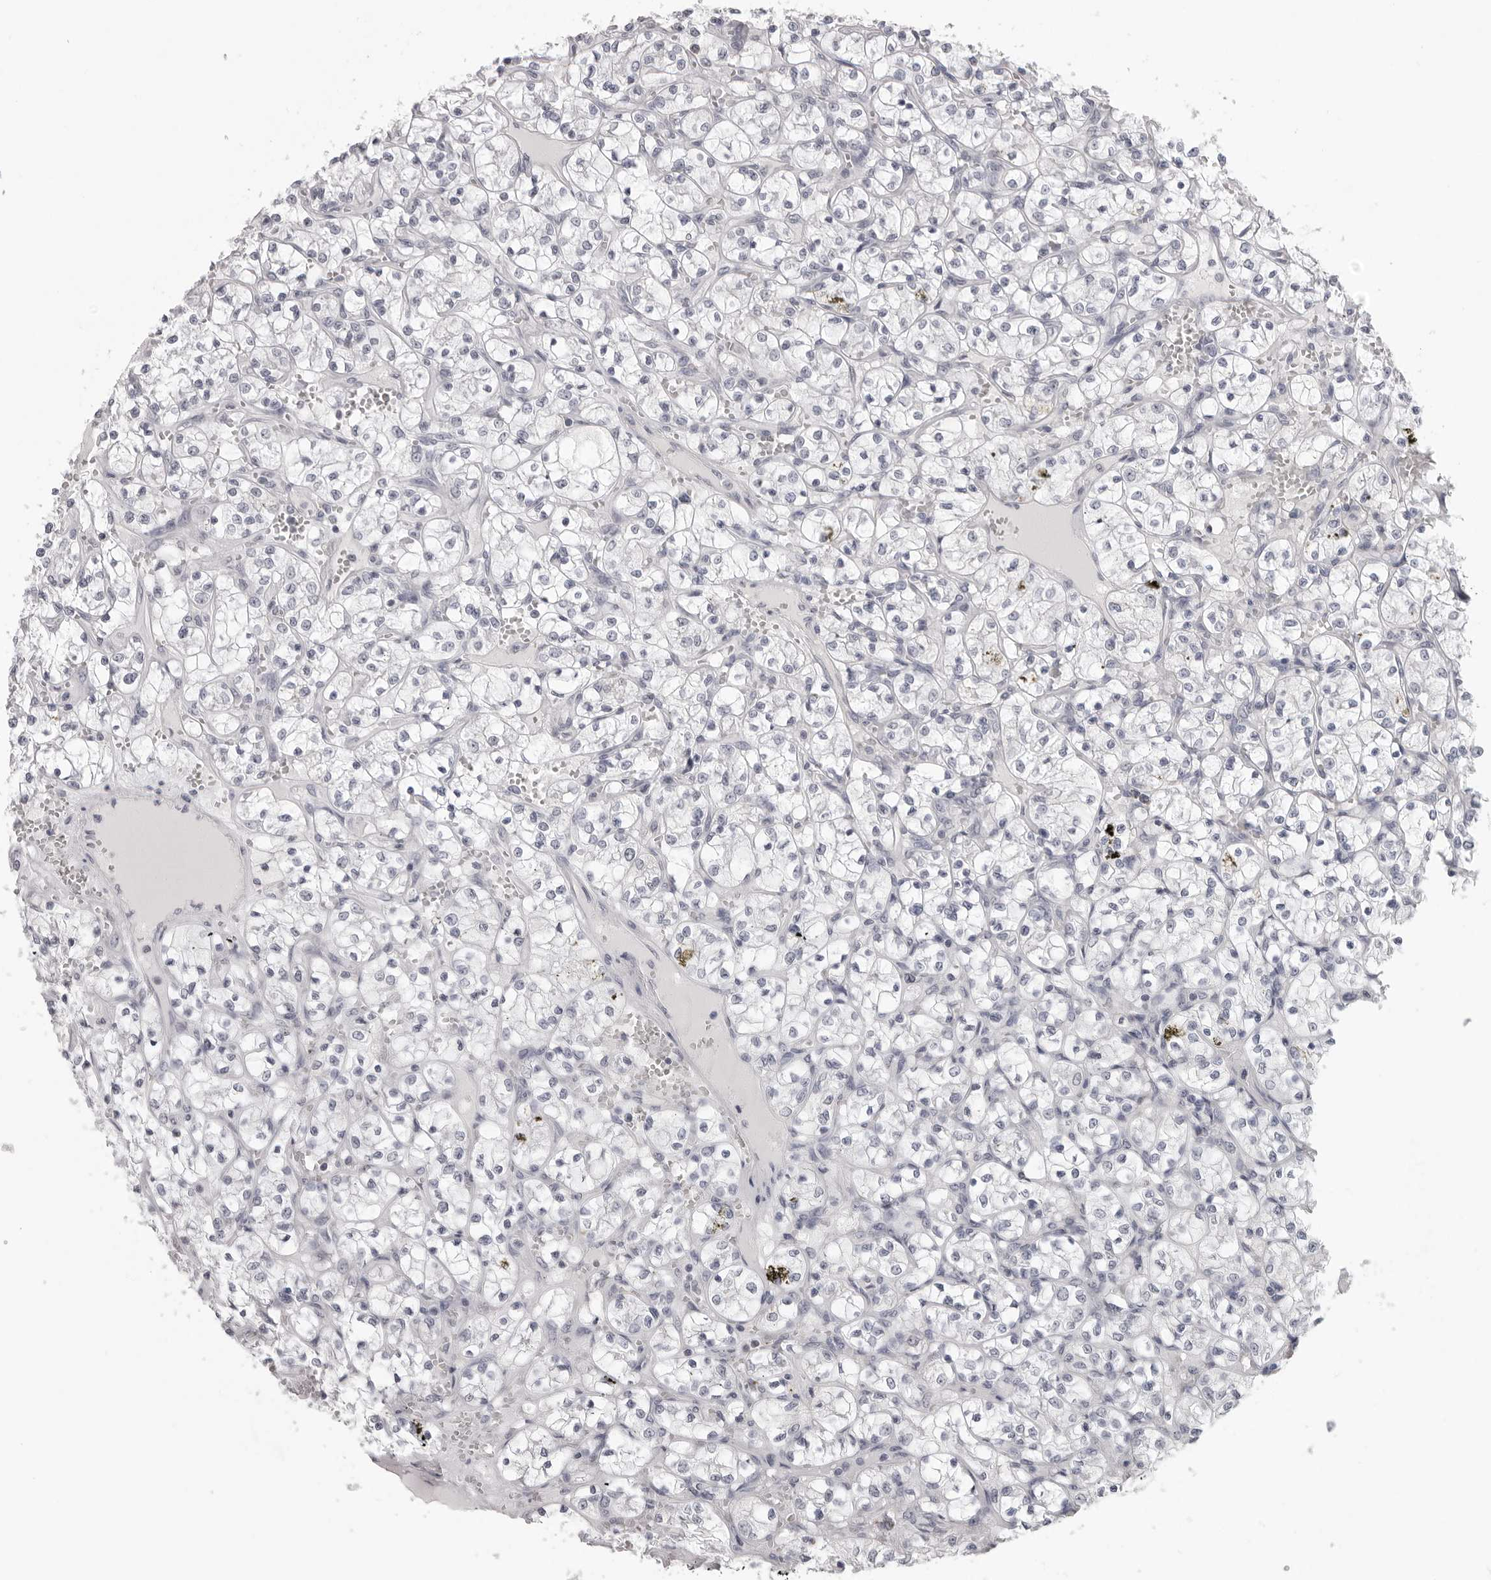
{"staining": {"intensity": "negative", "quantity": "none", "location": "none"}, "tissue": "renal cancer", "cell_type": "Tumor cells", "image_type": "cancer", "snomed": [{"axis": "morphology", "description": "Adenocarcinoma, NOS"}, {"axis": "topography", "description": "Kidney"}], "caption": "A high-resolution histopathology image shows IHC staining of renal cancer (adenocarcinoma), which displays no significant positivity in tumor cells.", "gene": "DNALI1", "patient": {"sex": "female", "age": 69}}